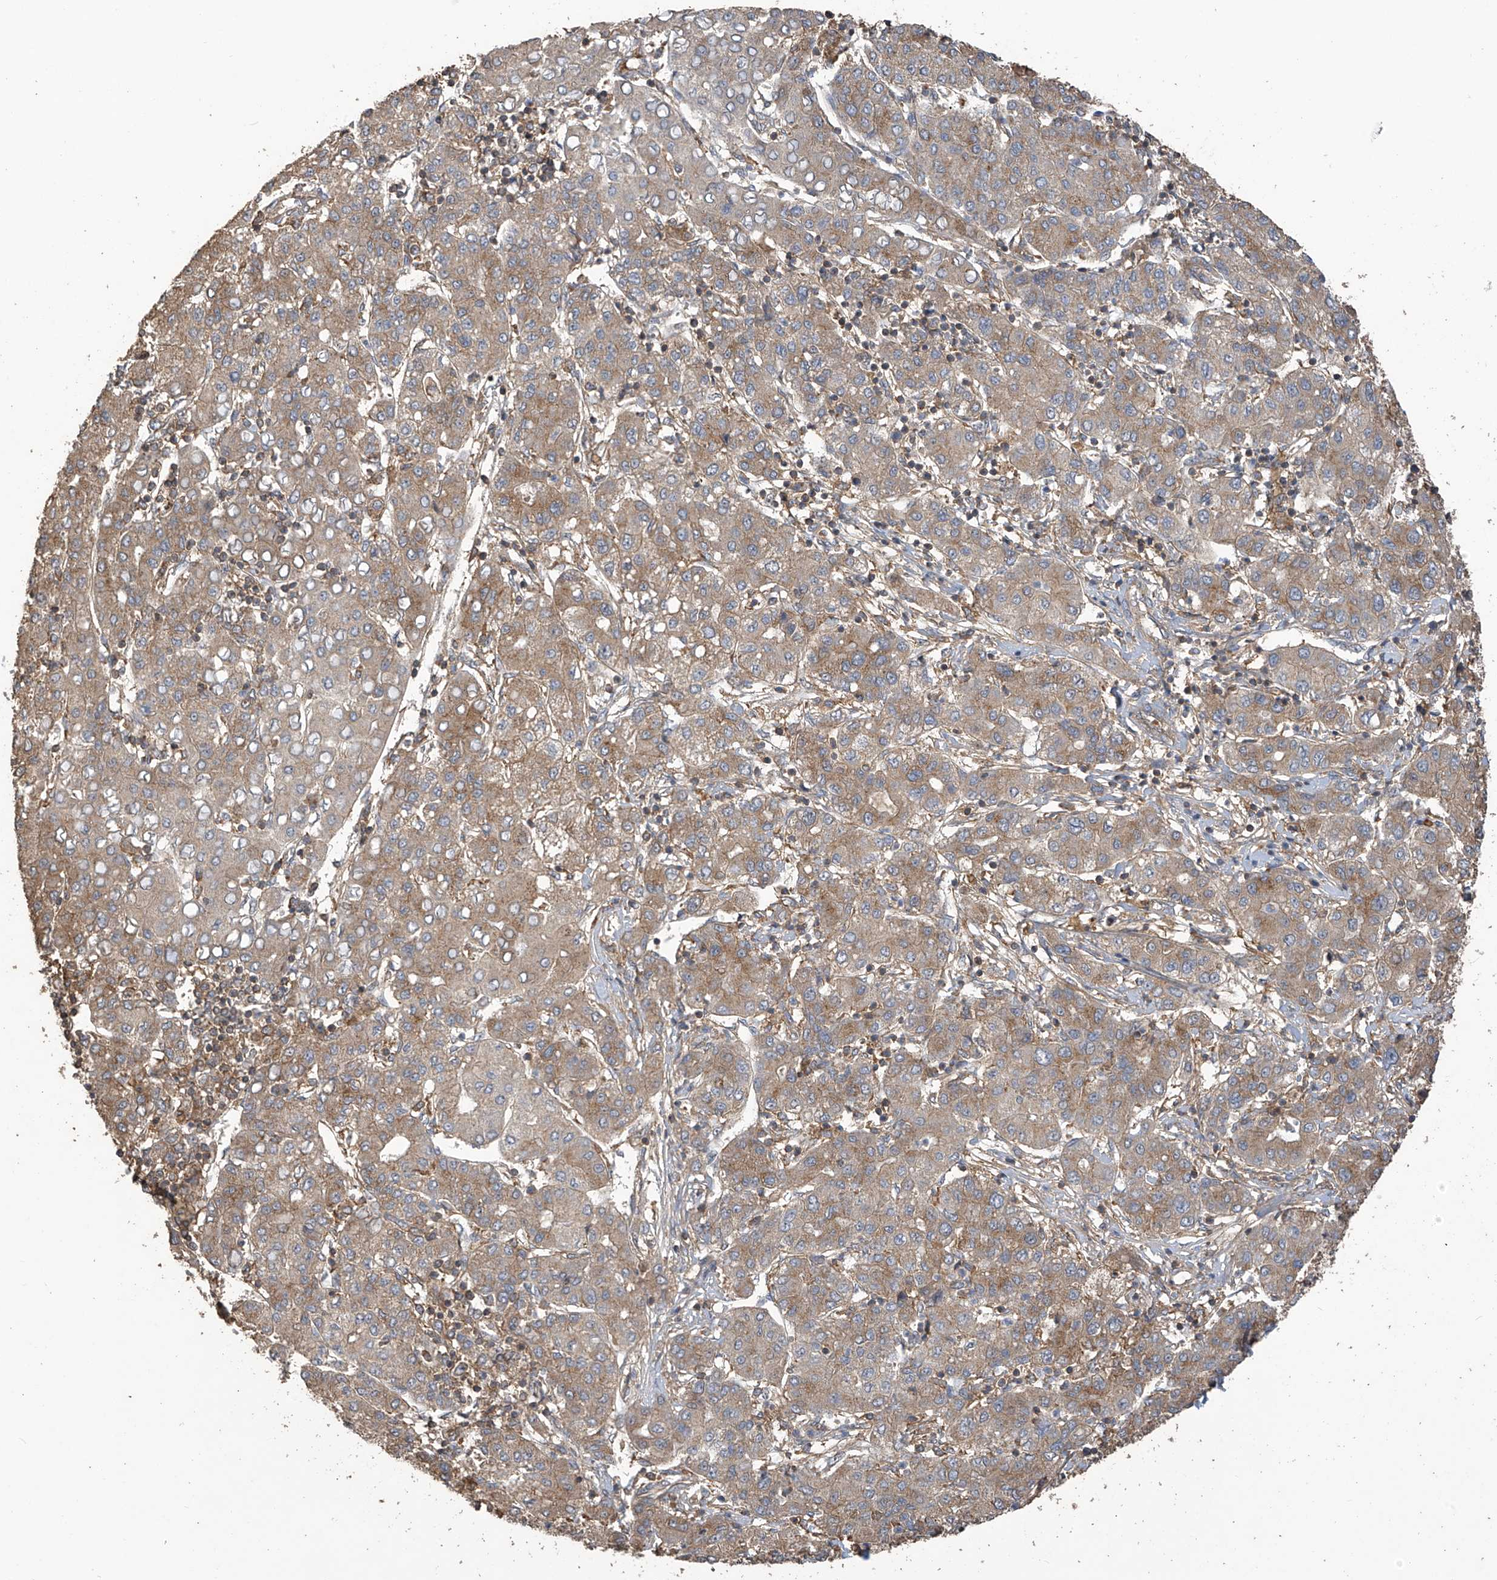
{"staining": {"intensity": "weak", "quantity": ">75%", "location": "cytoplasmic/membranous"}, "tissue": "liver cancer", "cell_type": "Tumor cells", "image_type": "cancer", "snomed": [{"axis": "morphology", "description": "Carcinoma, Hepatocellular, NOS"}, {"axis": "topography", "description": "Liver"}], "caption": "Human liver hepatocellular carcinoma stained for a protein (brown) demonstrates weak cytoplasmic/membranous positive expression in approximately >75% of tumor cells.", "gene": "COX10", "patient": {"sex": "male", "age": 65}}